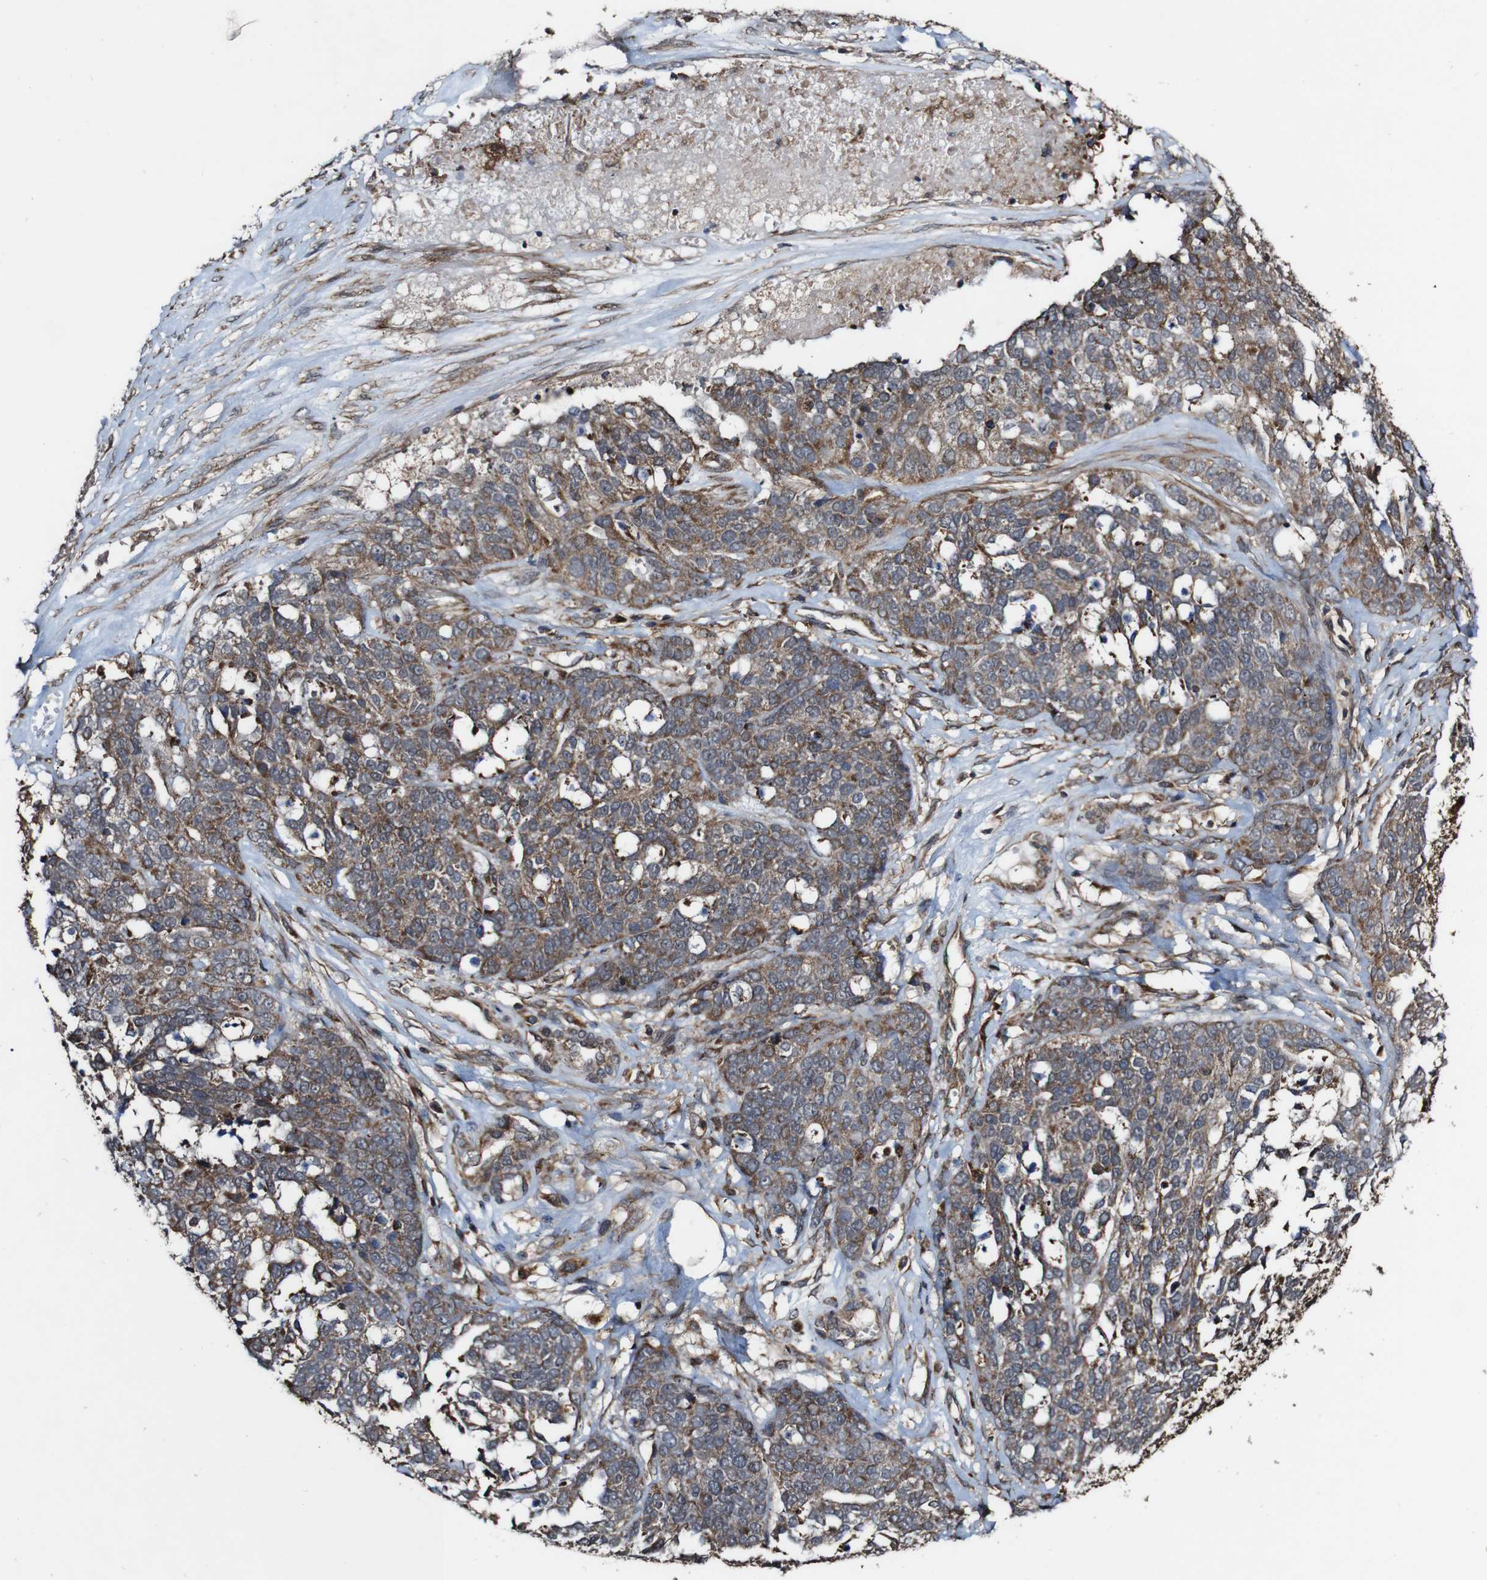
{"staining": {"intensity": "moderate", "quantity": ">75%", "location": "cytoplasmic/membranous"}, "tissue": "ovarian cancer", "cell_type": "Tumor cells", "image_type": "cancer", "snomed": [{"axis": "morphology", "description": "Cystadenocarcinoma, serous, NOS"}, {"axis": "topography", "description": "Ovary"}], "caption": "A brown stain labels moderate cytoplasmic/membranous positivity of a protein in serous cystadenocarcinoma (ovarian) tumor cells.", "gene": "BTN3A3", "patient": {"sex": "female", "age": 44}}